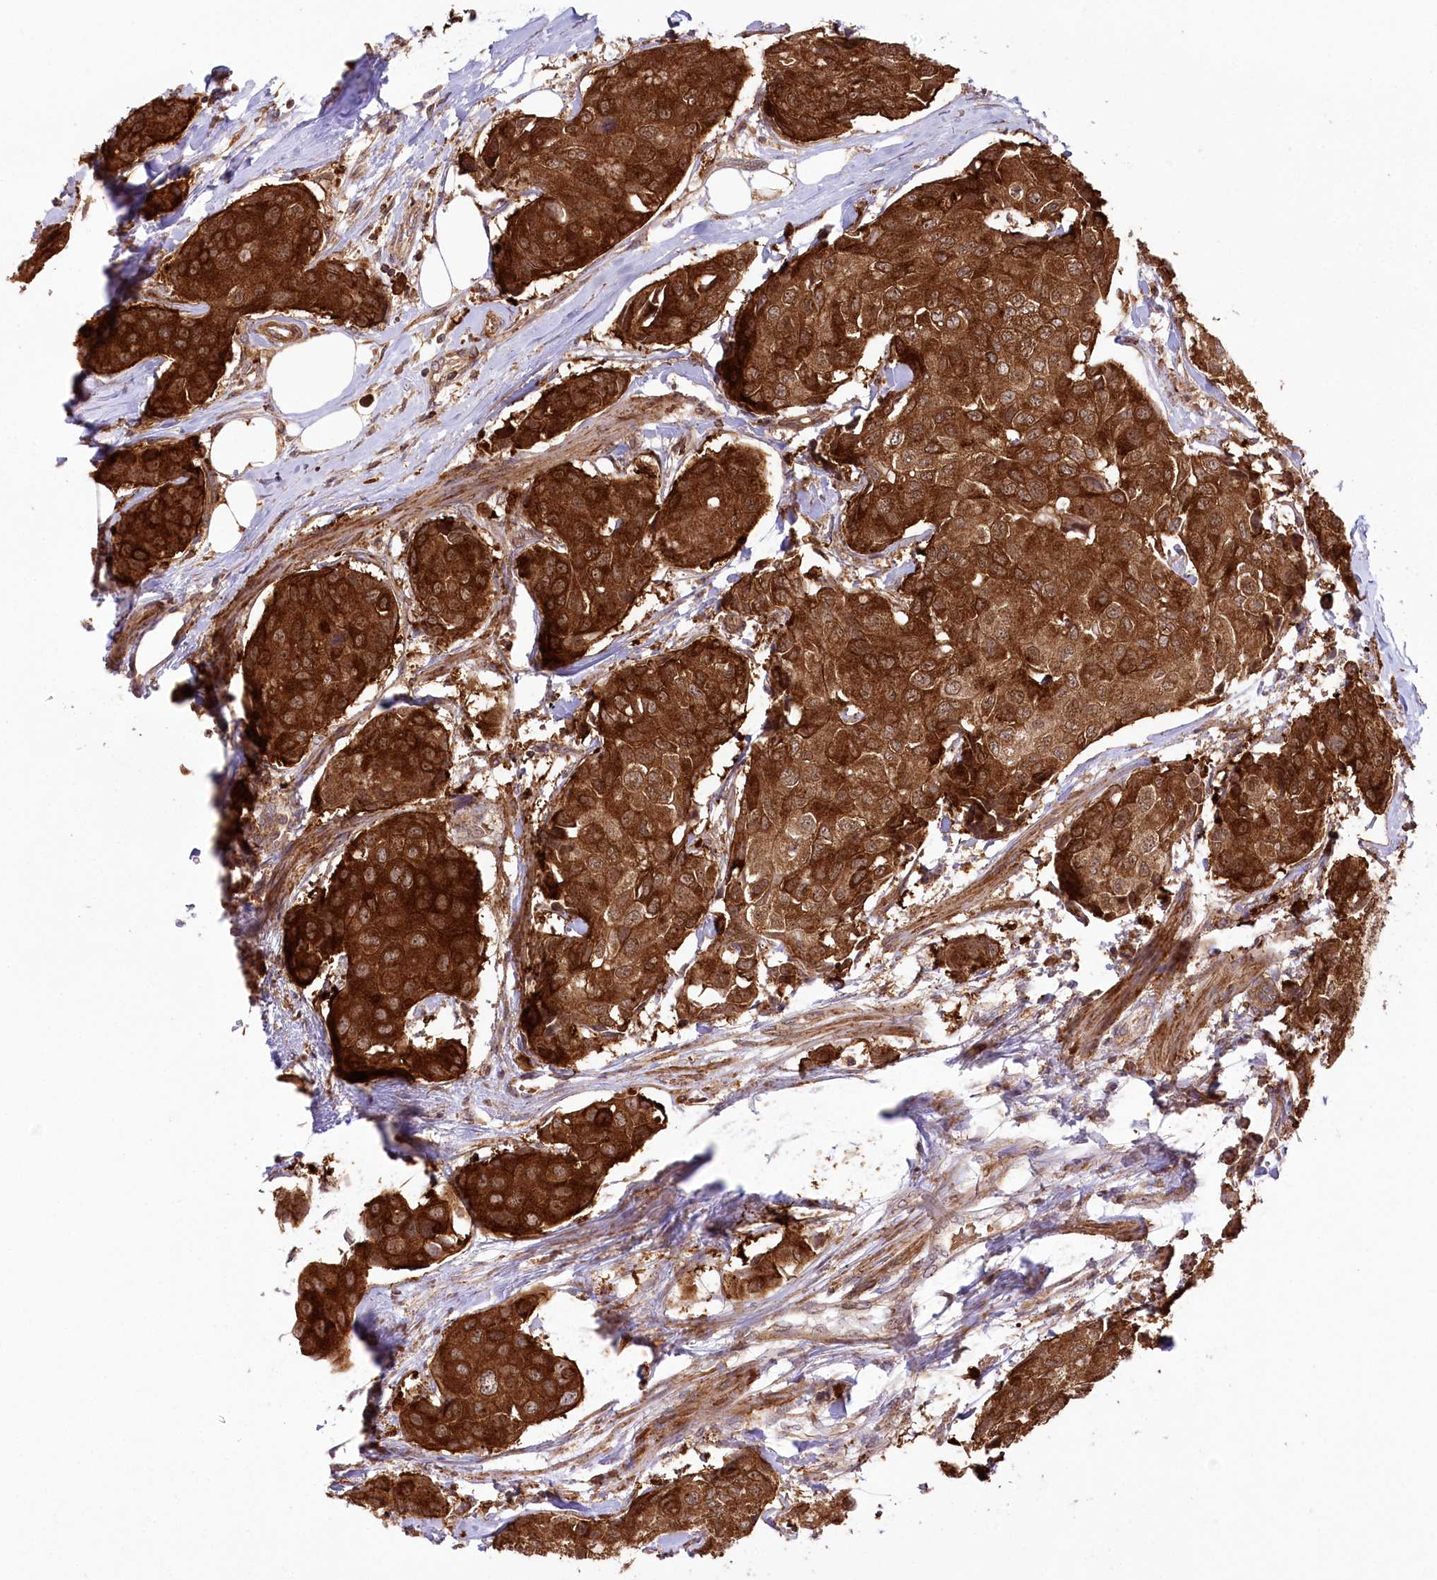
{"staining": {"intensity": "strong", "quantity": ">75%", "location": "cytoplasmic/membranous"}, "tissue": "breast cancer", "cell_type": "Tumor cells", "image_type": "cancer", "snomed": [{"axis": "morphology", "description": "Duct carcinoma"}, {"axis": "topography", "description": "Breast"}], "caption": "Human breast cancer (infiltrating ductal carcinoma) stained for a protein (brown) shows strong cytoplasmic/membranous positive positivity in approximately >75% of tumor cells.", "gene": "CCDC91", "patient": {"sex": "female", "age": 80}}